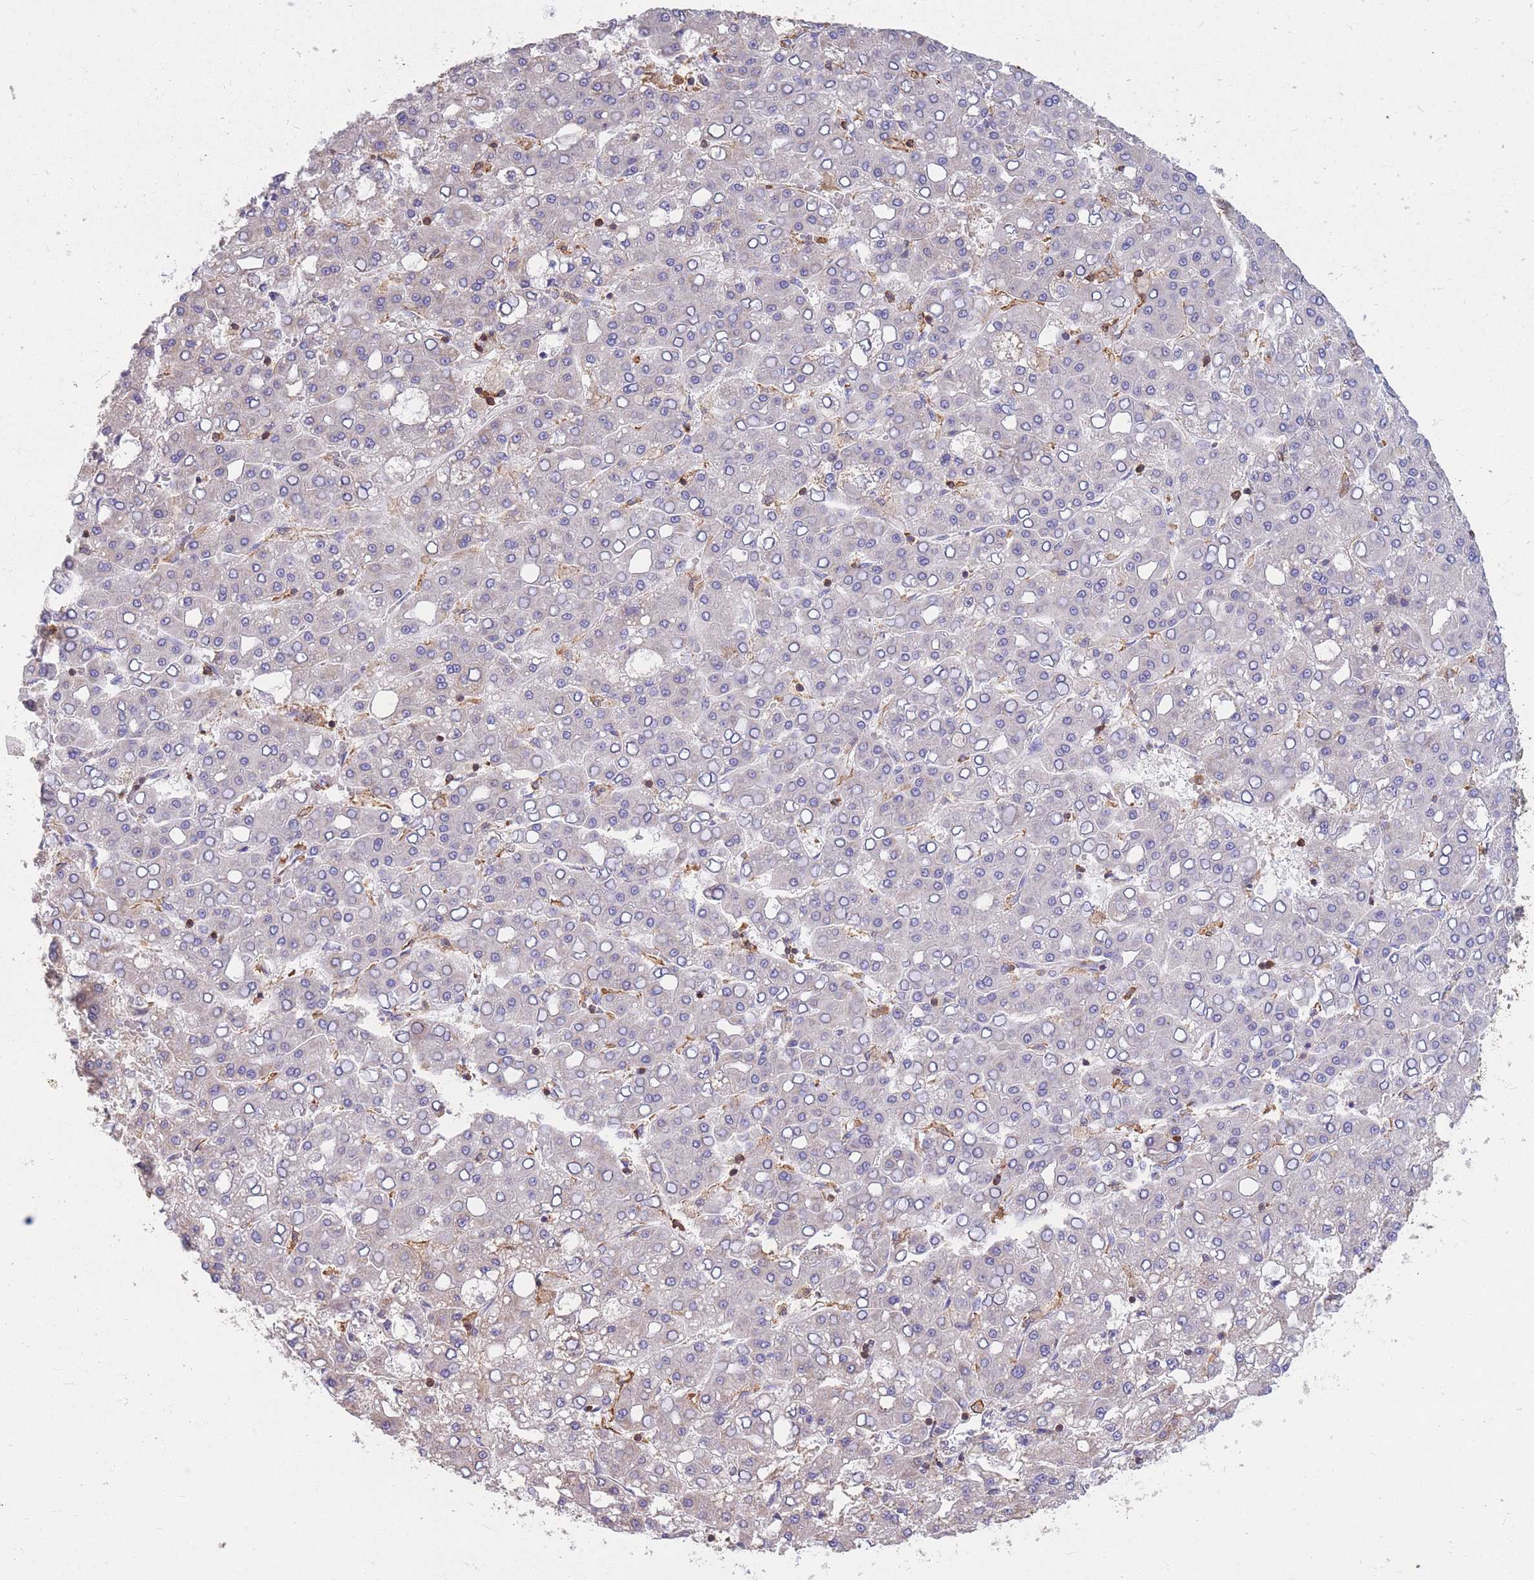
{"staining": {"intensity": "negative", "quantity": "none", "location": "none"}, "tissue": "liver cancer", "cell_type": "Tumor cells", "image_type": "cancer", "snomed": [{"axis": "morphology", "description": "Carcinoma, Hepatocellular, NOS"}, {"axis": "topography", "description": "Liver"}], "caption": "Histopathology image shows no protein staining in tumor cells of liver cancer (hepatocellular carcinoma) tissue.", "gene": "MRPL54", "patient": {"sex": "male", "age": 65}}